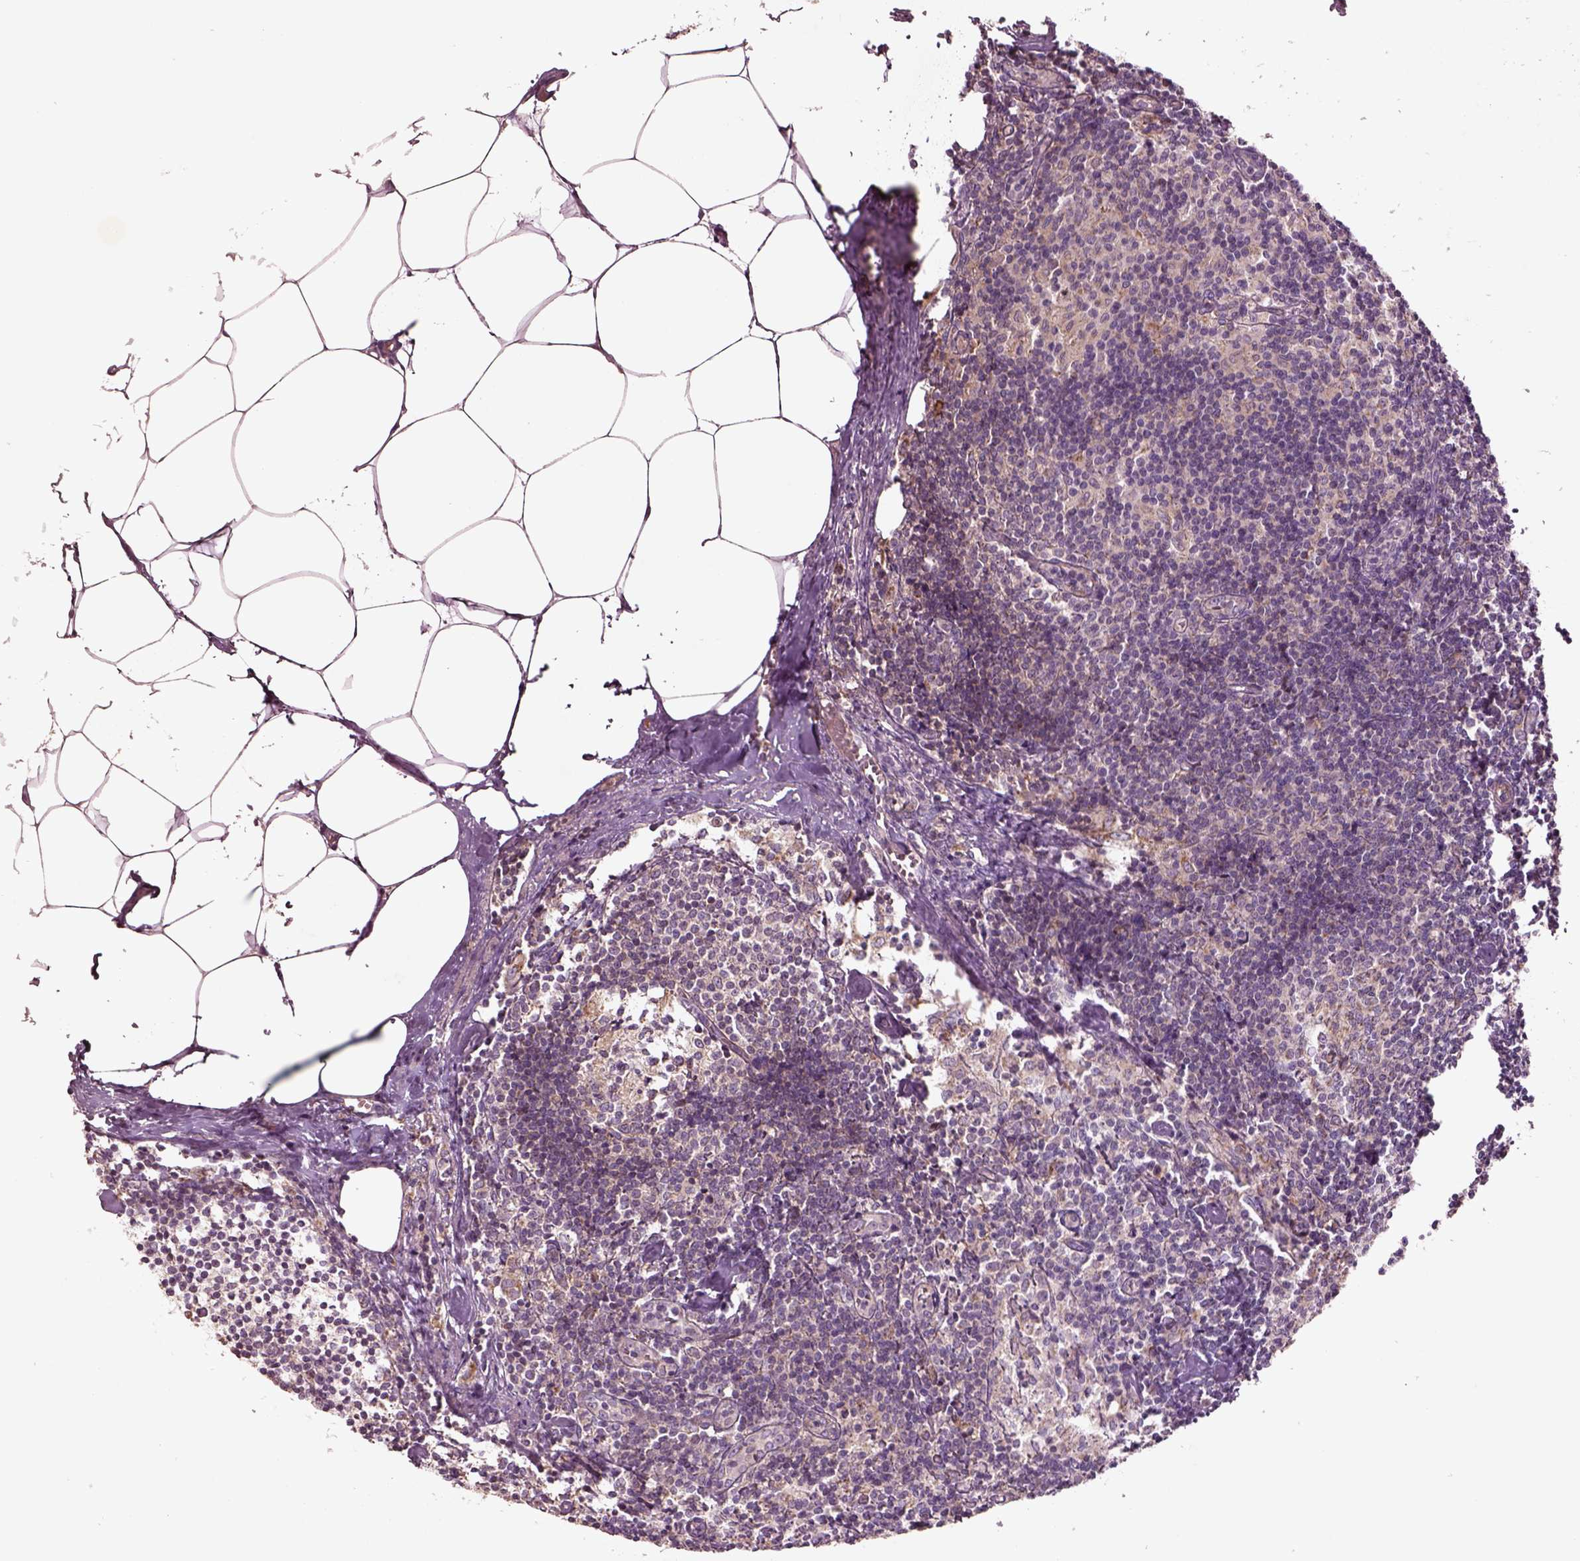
{"staining": {"intensity": "weak", "quantity": ">75%", "location": "cytoplasmic/membranous"}, "tissue": "lymph node", "cell_type": "Germinal center cells", "image_type": "normal", "snomed": [{"axis": "morphology", "description": "Normal tissue, NOS"}, {"axis": "topography", "description": "Lymph node"}], "caption": "Lymph node stained with immunohistochemistry (IHC) displays weak cytoplasmic/membranous expression in about >75% of germinal center cells.", "gene": "SLC25A31", "patient": {"sex": "female", "age": 69}}